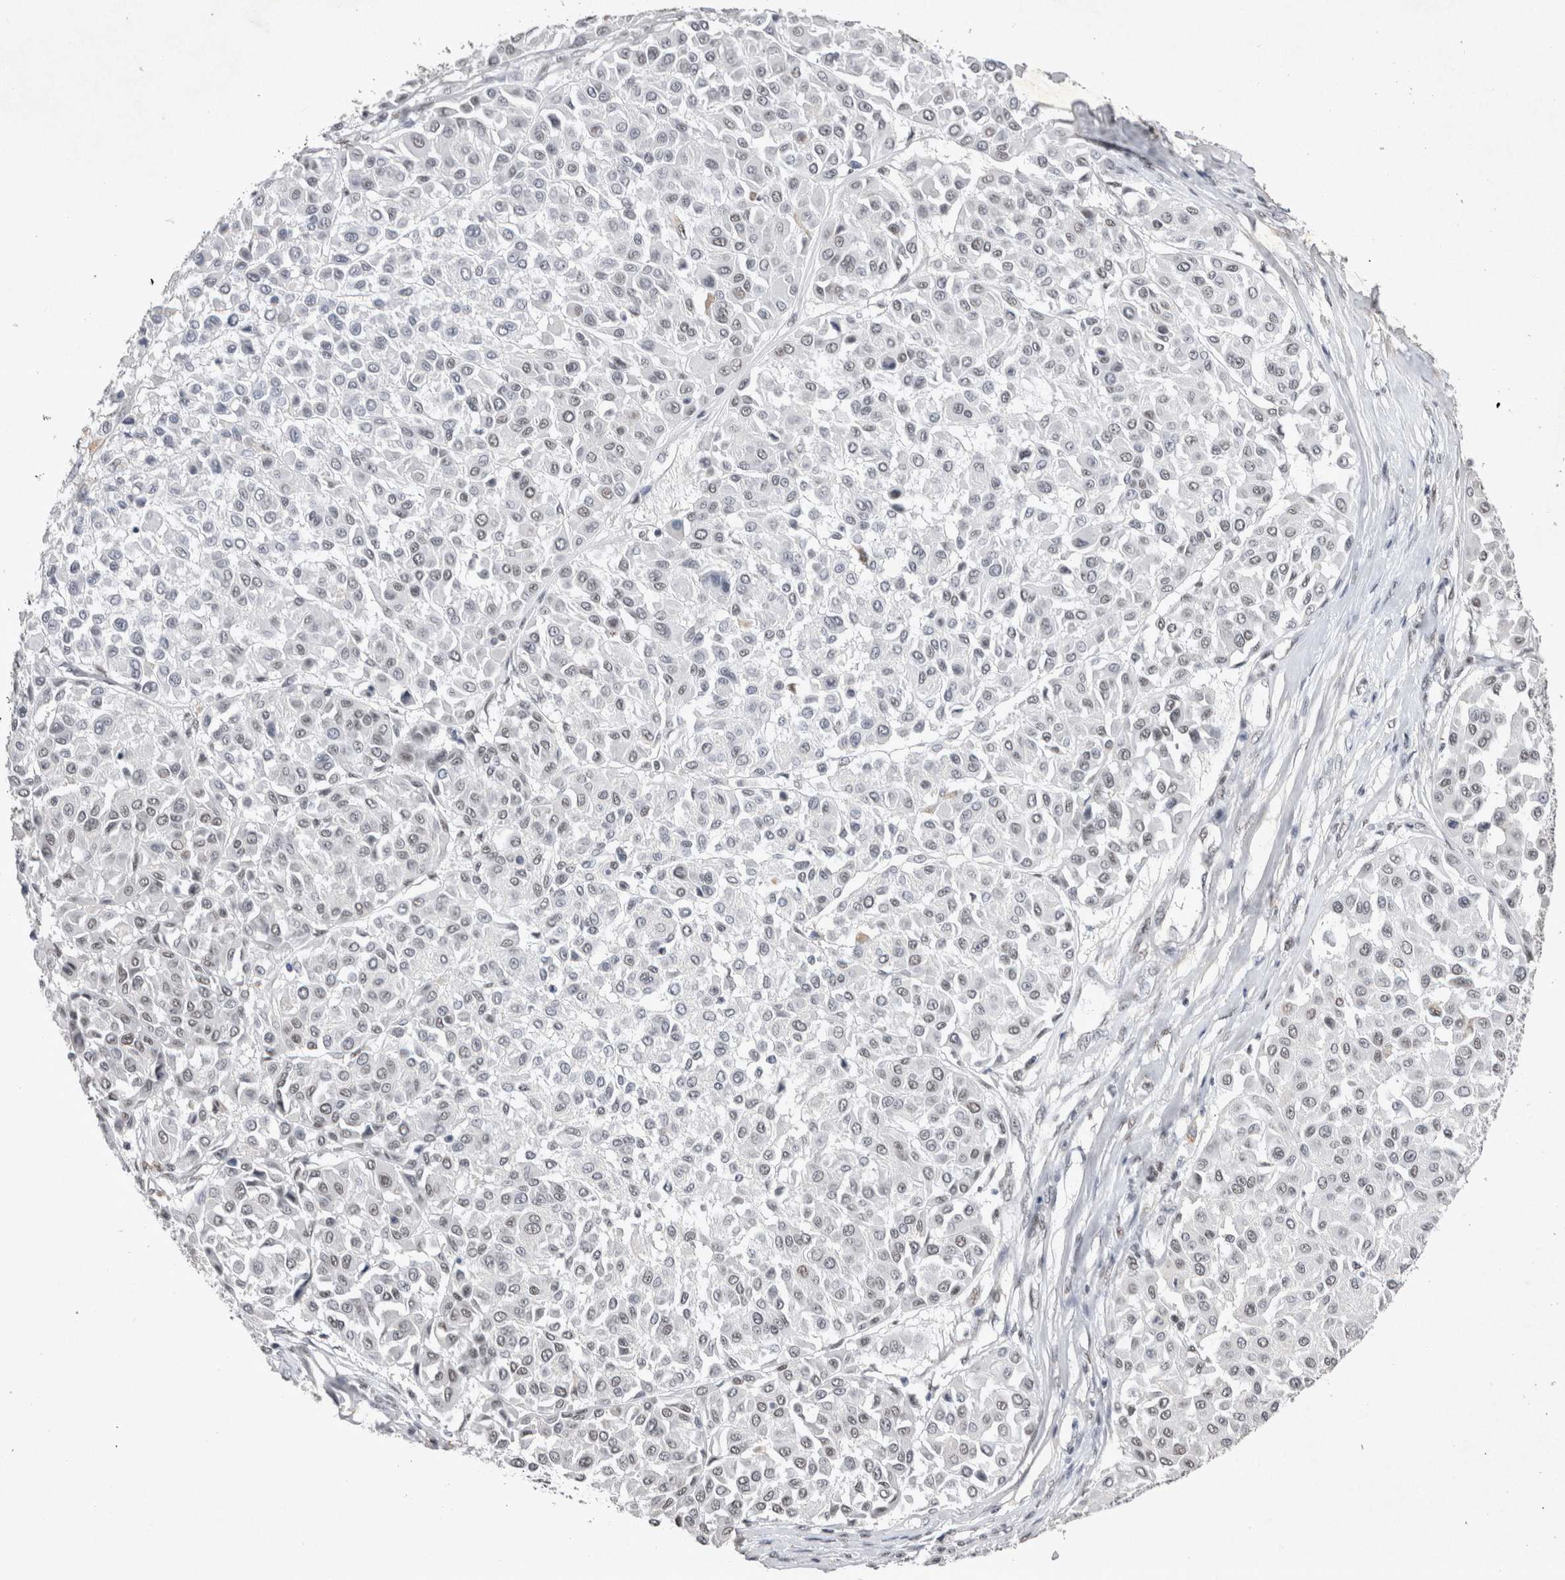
{"staining": {"intensity": "negative", "quantity": "none", "location": "none"}, "tissue": "melanoma", "cell_type": "Tumor cells", "image_type": "cancer", "snomed": [{"axis": "morphology", "description": "Malignant melanoma, Metastatic site"}, {"axis": "topography", "description": "Soft tissue"}], "caption": "The image exhibits no significant staining in tumor cells of malignant melanoma (metastatic site).", "gene": "RBM6", "patient": {"sex": "male", "age": 41}}